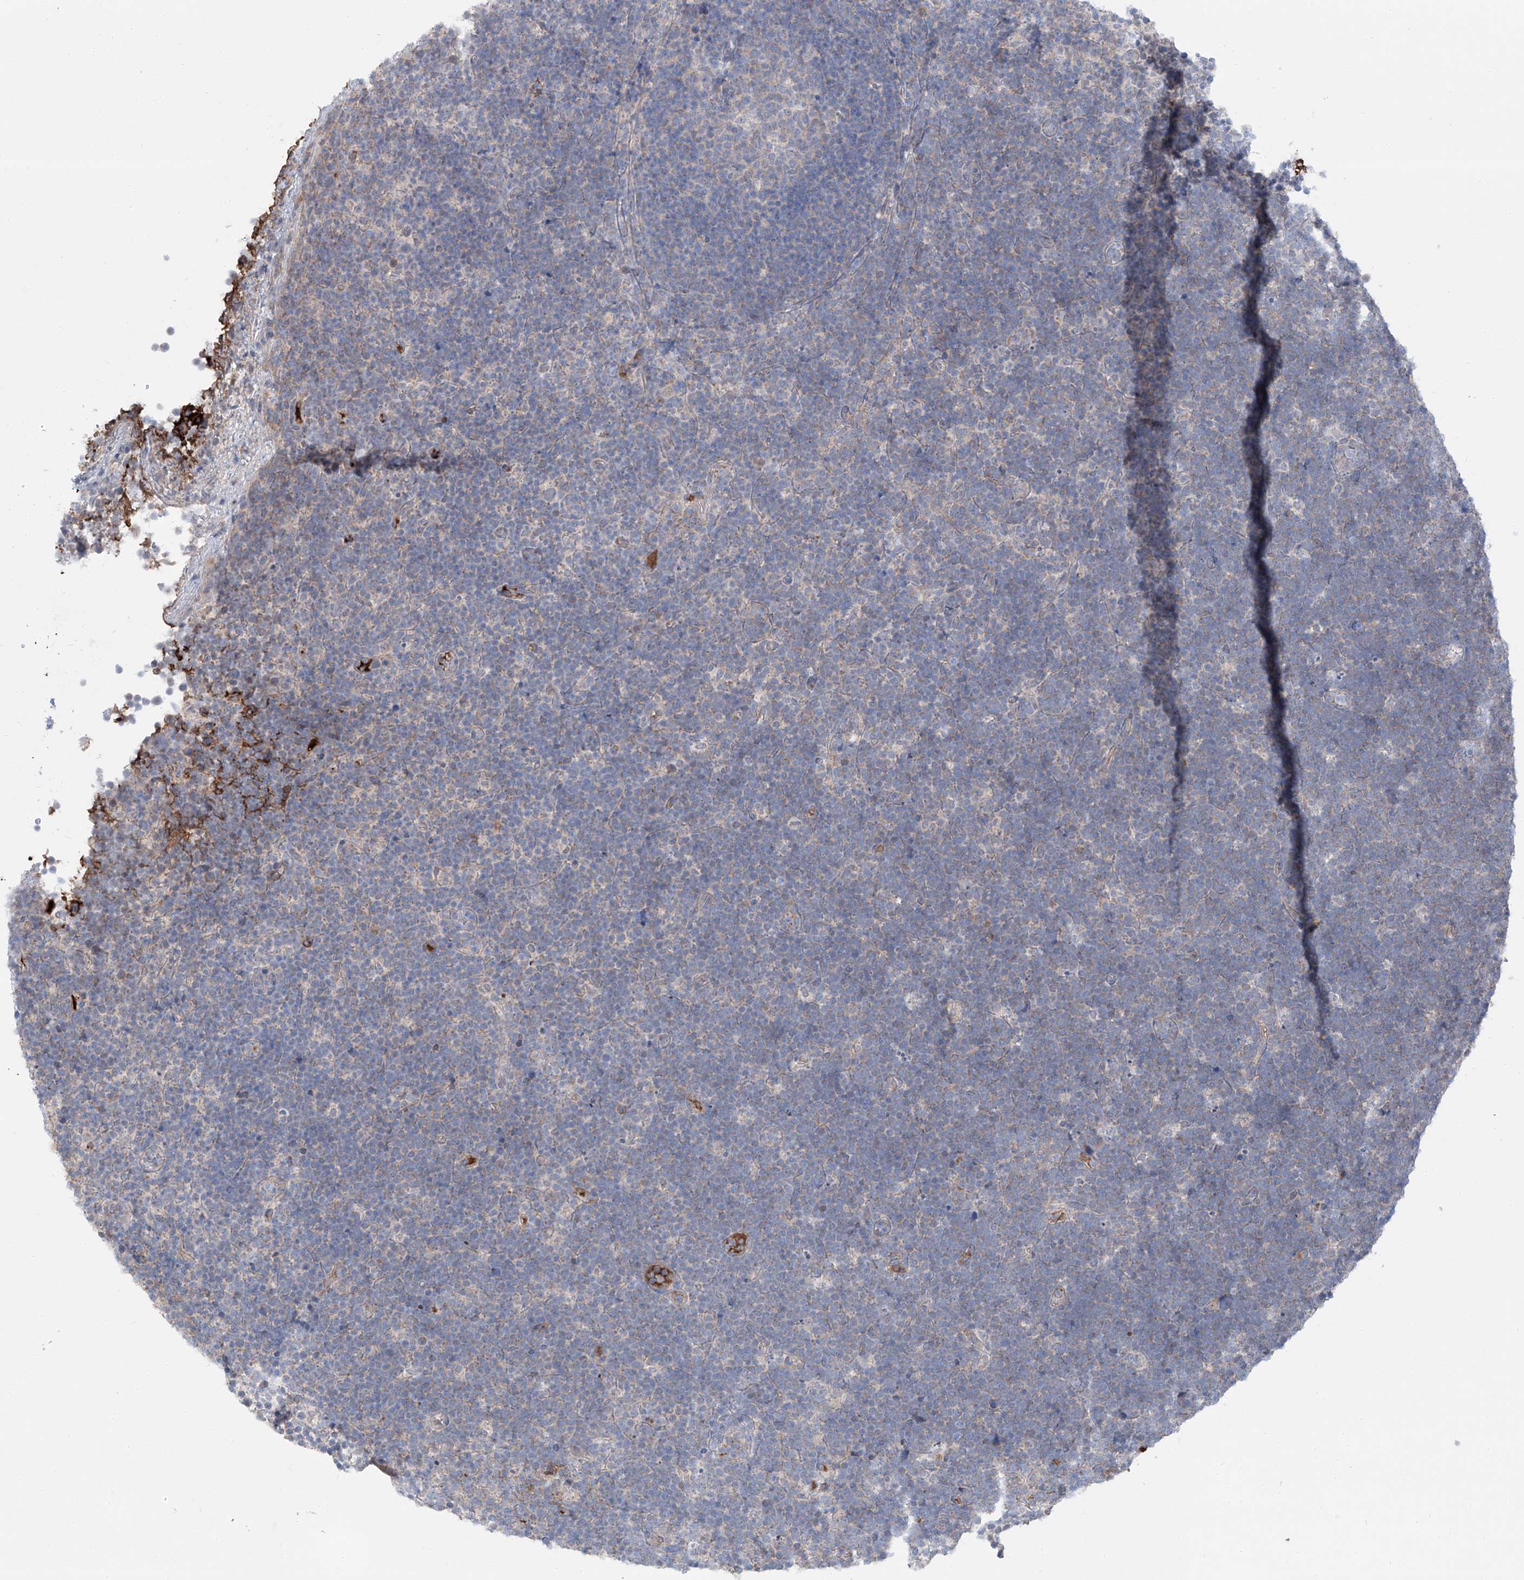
{"staining": {"intensity": "negative", "quantity": "none", "location": "none"}, "tissue": "lymphoma", "cell_type": "Tumor cells", "image_type": "cancer", "snomed": [{"axis": "morphology", "description": "Malignant lymphoma, non-Hodgkin's type, High grade"}, {"axis": "topography", "description": "Lymph node"}], "caption": "This is an immunohistochemistry (IHC) image of human high-grade malignant lymphoma, non-Hodgkin's type. There is no expression in tumor cells.", "gene": "SIX4", "patient": {"sex": "male", "age": 13}}